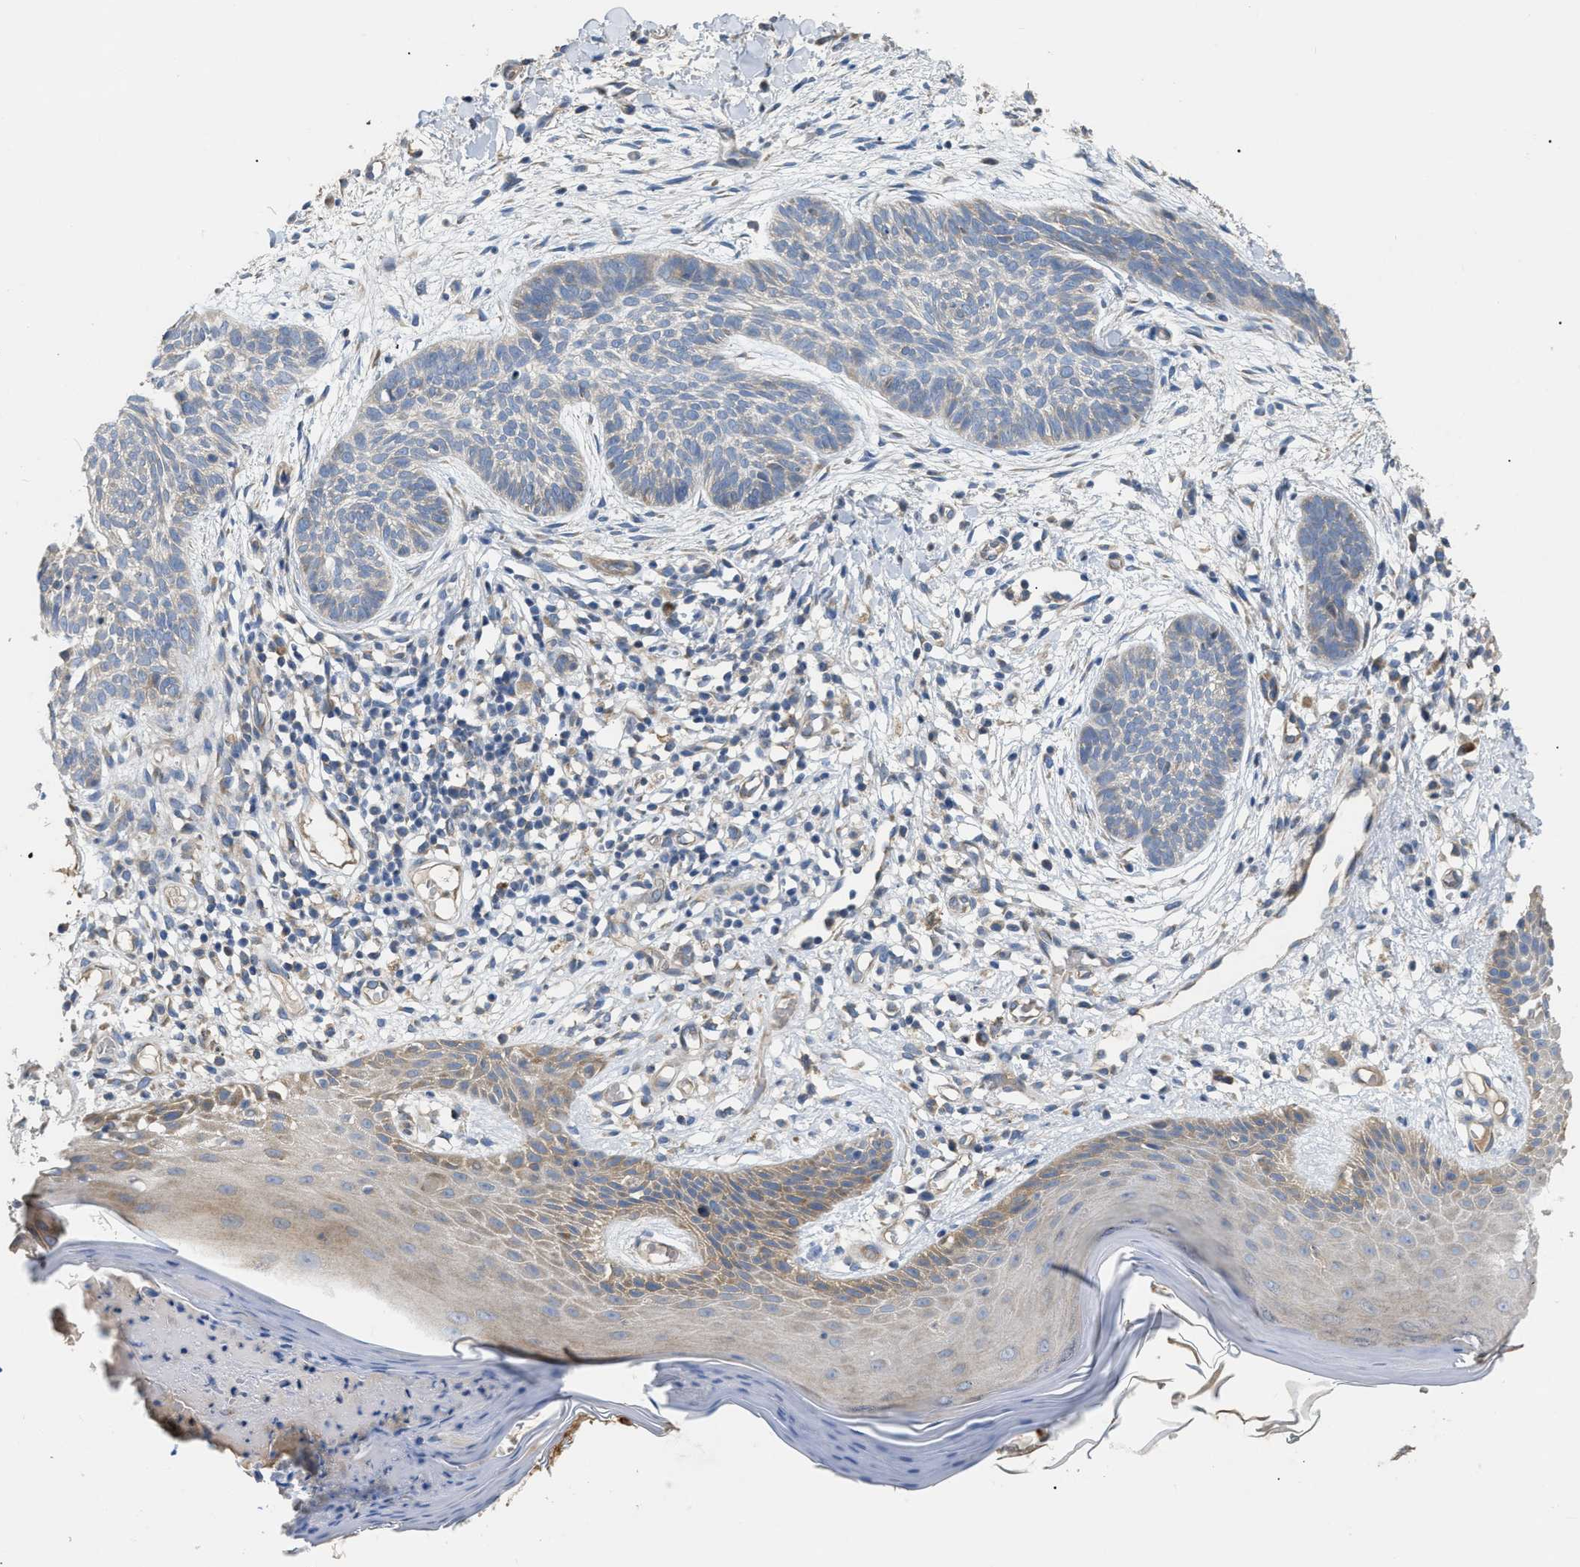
{"staining": {"intensity": "negative", "quantity": "none", "location": "none"}, "tissue": "skin cancer", "cell_type": "Tumor cells", "image_type": "cancer", "snomed": [{"axis": "morphology", "description": "Basal cell carcinoma"}, {"axis": "topography", "description": "Skin"}], "caption": "The histopathology image demonstrates no significant positivity in tumor cells of skin basal cell carcinoma.", "gene": "DHX58", "patient": {"sex": "female", "age": 59}}